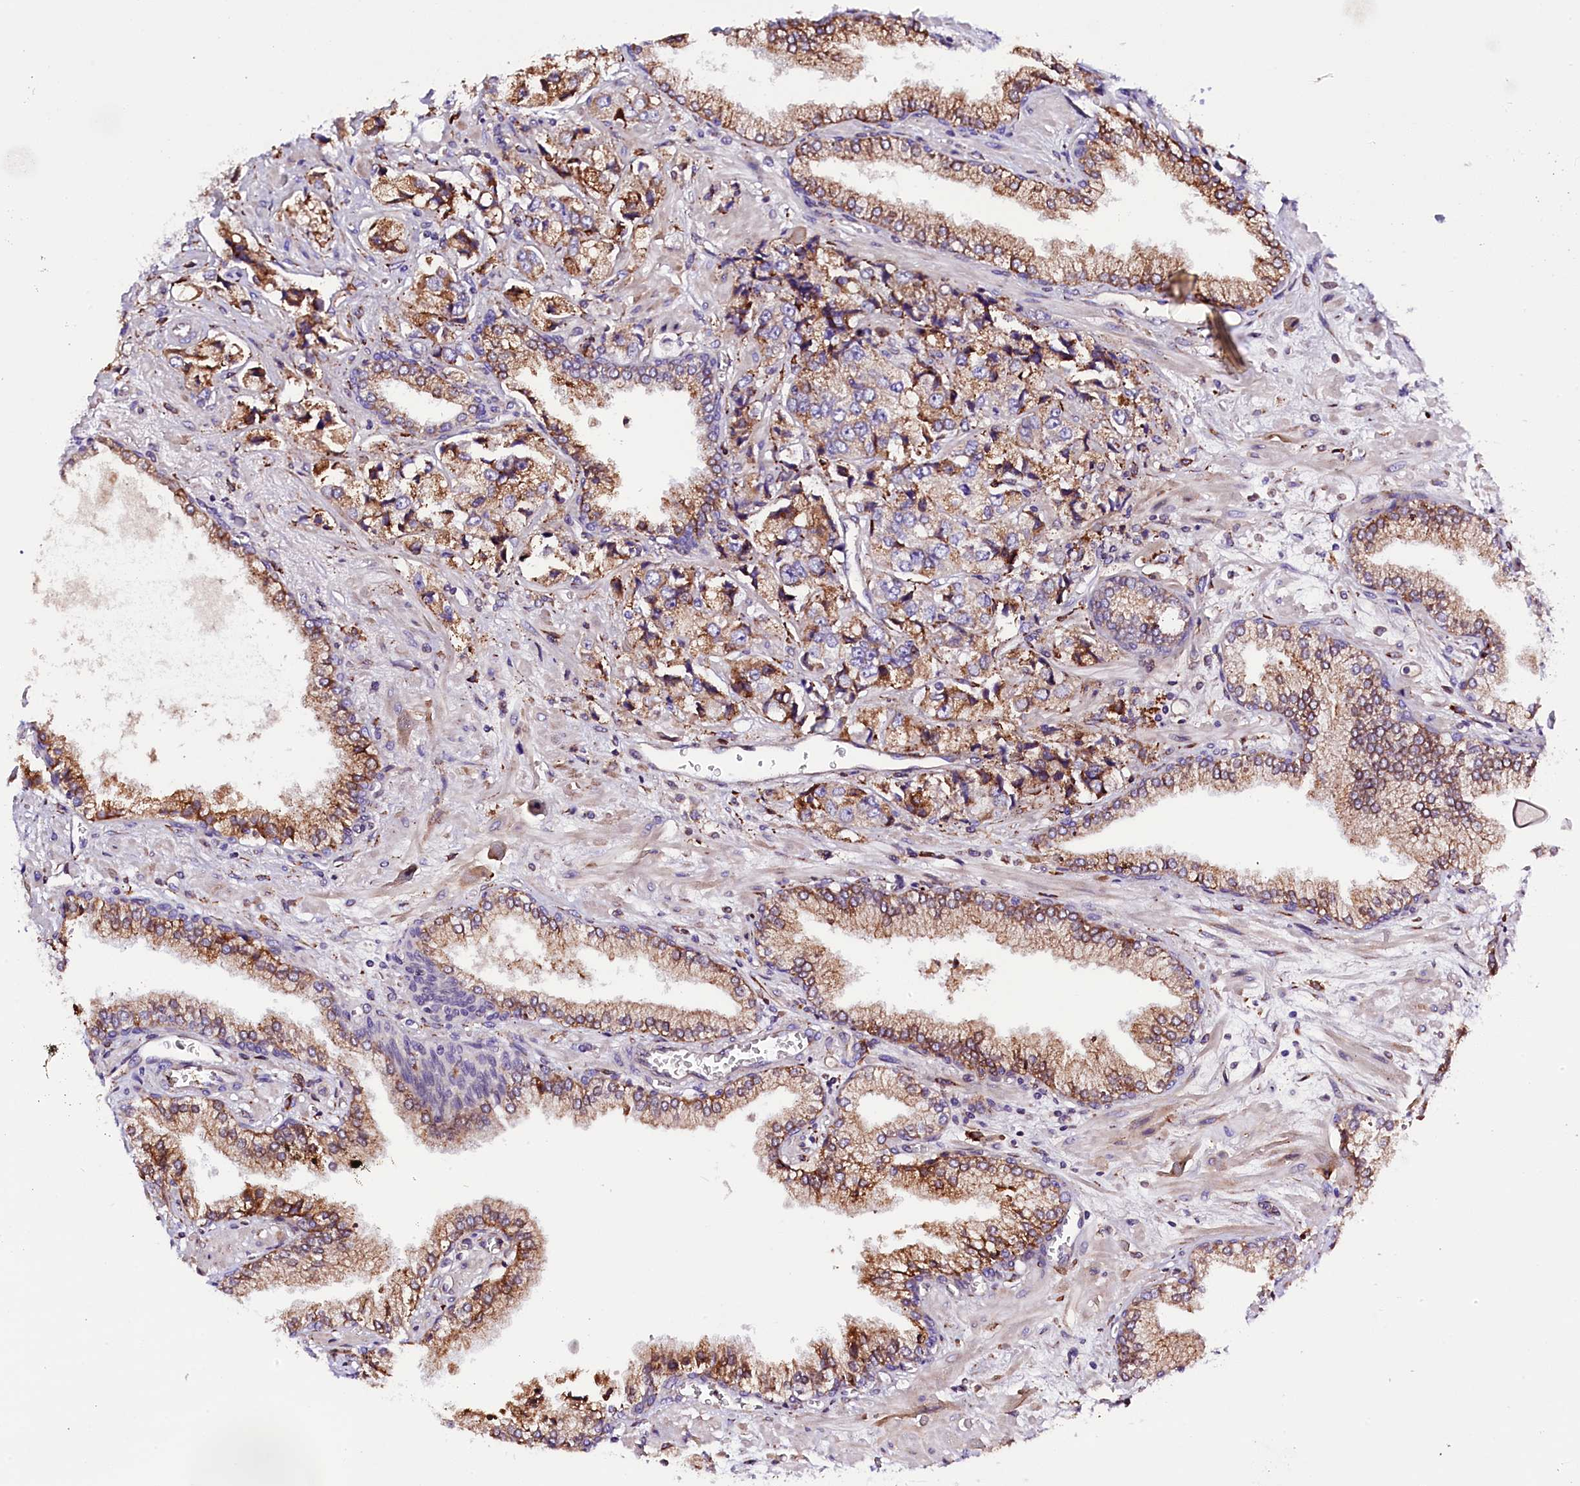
{"staining": {"intensity": "moderate", "quantity": ">75%", "location": "cytoplasmic/membranous"}, "tissue": "prostate cancer", "cell_type": "Tumor cells", "image_type": "cancer", "snomed": [{"axis": "morphology", "description": "Adenocarcinoma, High grade"}, {"axis": "topography", "description": "Prostate"}], "caption": "Immunohistochemistry (DAB) staining of high-grade adenocarcinoma (prostate) reveals moderate cytoplasmic/membranous protein expression in about >75% of tumor cells.", "gene": "CMTR2", "patient": {"sex": "male", "age": 74}}